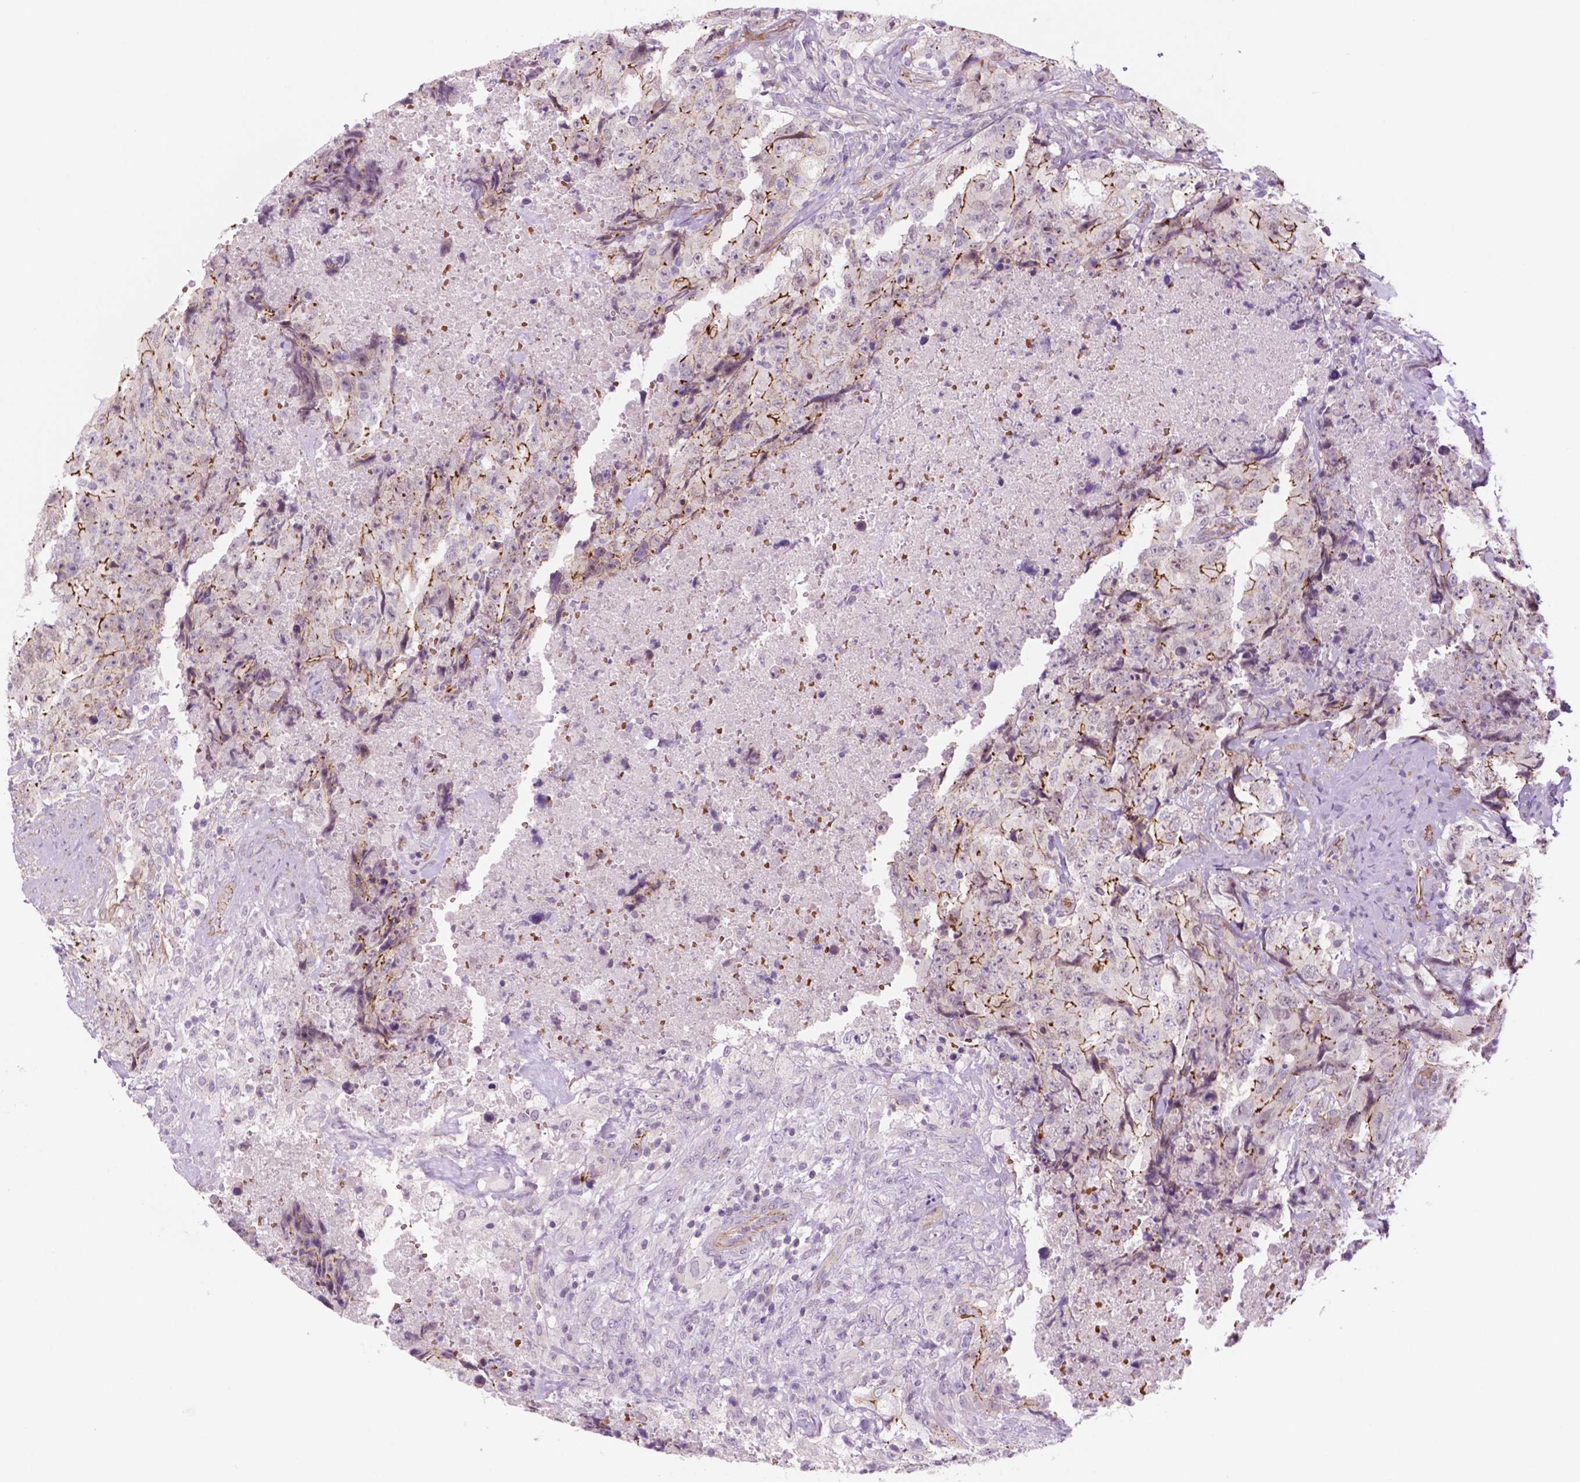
{"staining": {"intensity": "moderate", "quantity": "<25%", "location": "cytoplasmic/membranous"}, "tissue": "testis cancer", "cell_type": "Tumor cells", "image_type": "cancer", "snomed": [{"axis": "morphology", "description": "Carcinoma, Embryonal, NOS"}, {"axis": "topography", "description": "Testis"}], "caption": "Protein expression analysis of testis cancer (embryonal carcinoma) exhibits moderate cytoplasmic/membranous positivity in about <25% of tumor cells.", "gene": "RND3", "patient": {"sex": "male", "age": 24}}